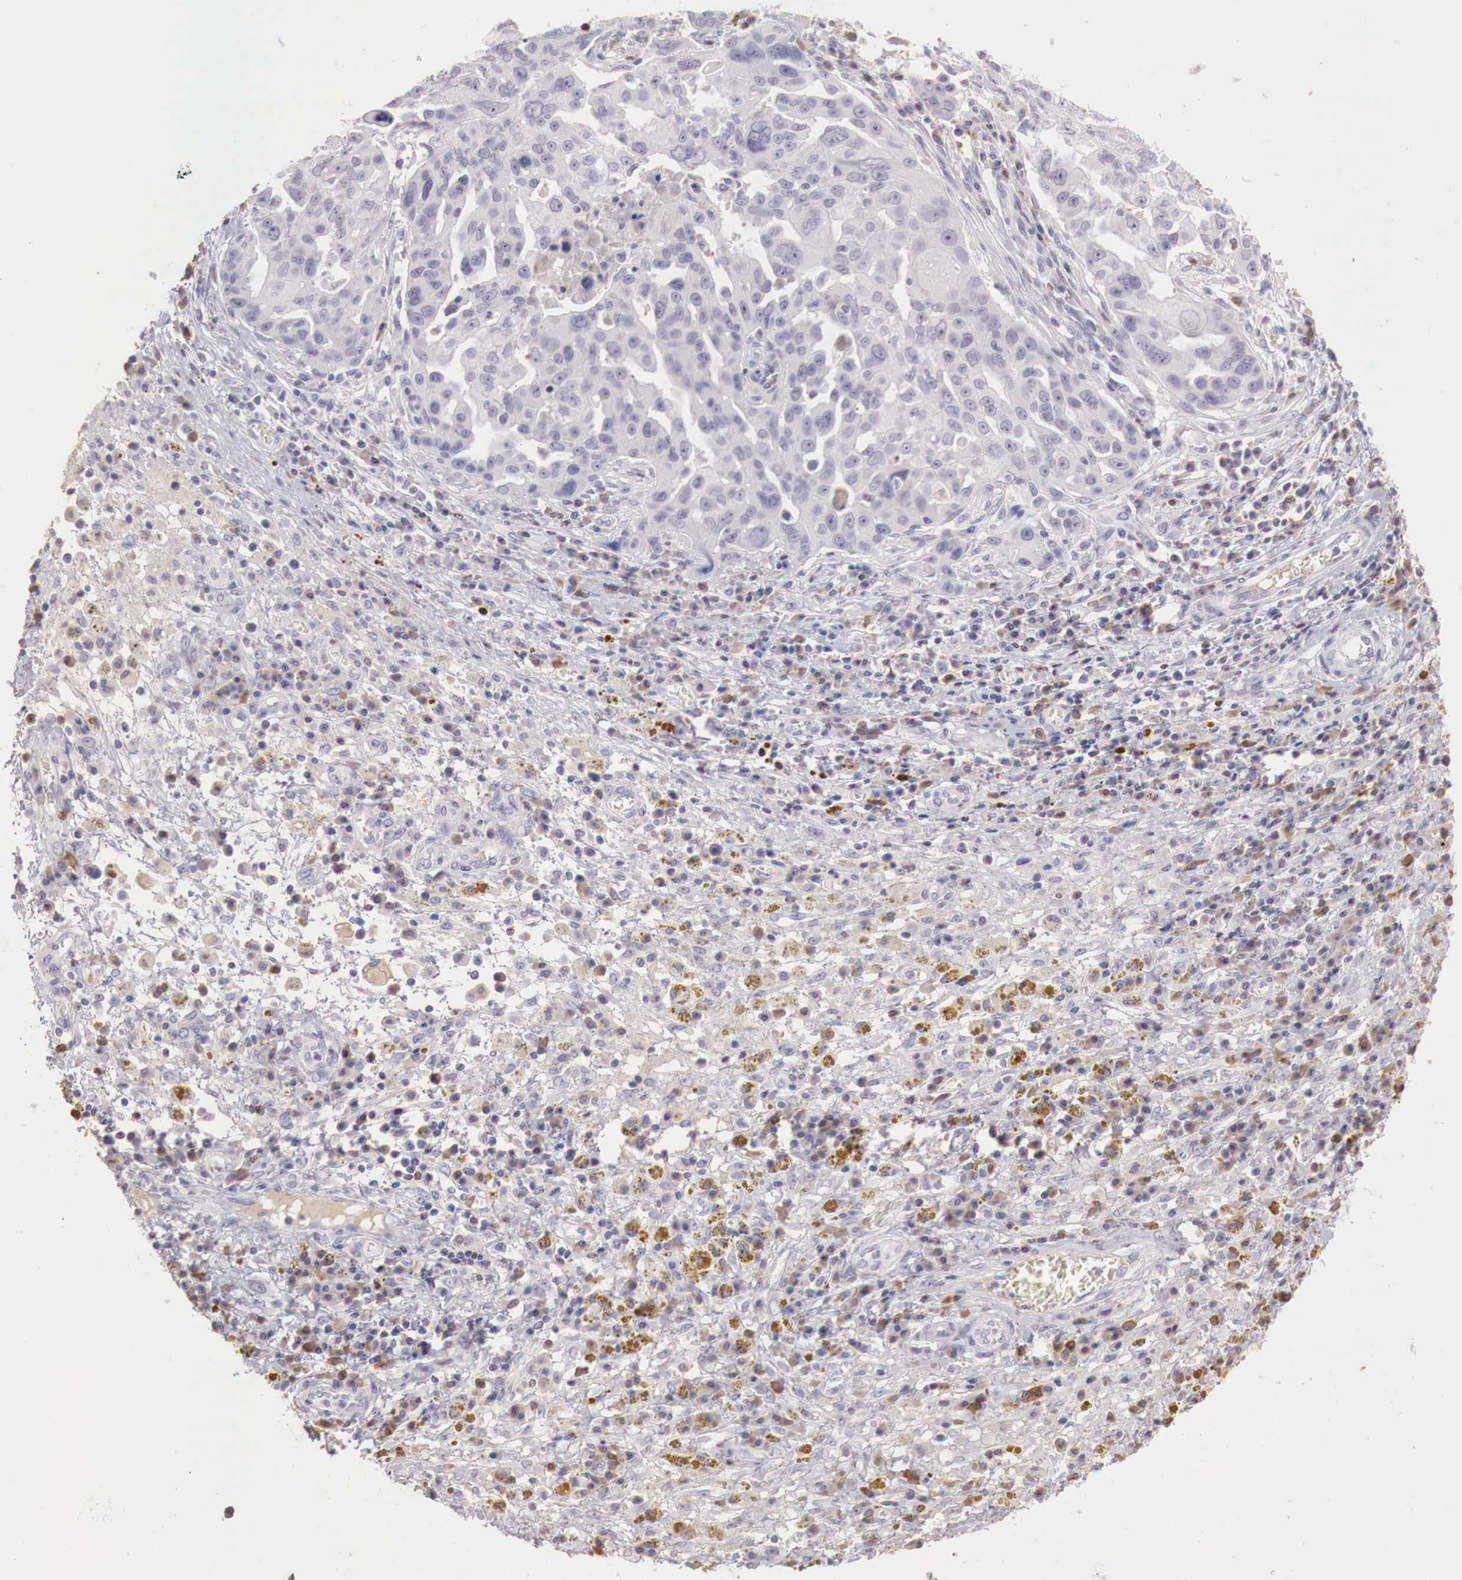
{"staining": {"intensity": "negative", "quantity": "none", "location": "none"}, "tissue": "ovarian cancer", "cell_type": "Tumor cells", "image_type": "cancer", "snomed": [{"axis": "morphology", "description": "Carcinoma, endometroid"}, {"axis": "topography", "description": "Ovary"}], "caption": "Micrograph shows no protein staining in tumor cells of endometroid carcinoma (ovarian) tissue.", "gene": "XPNPEP2", "patient": {"sex": "female", "age": 75}}